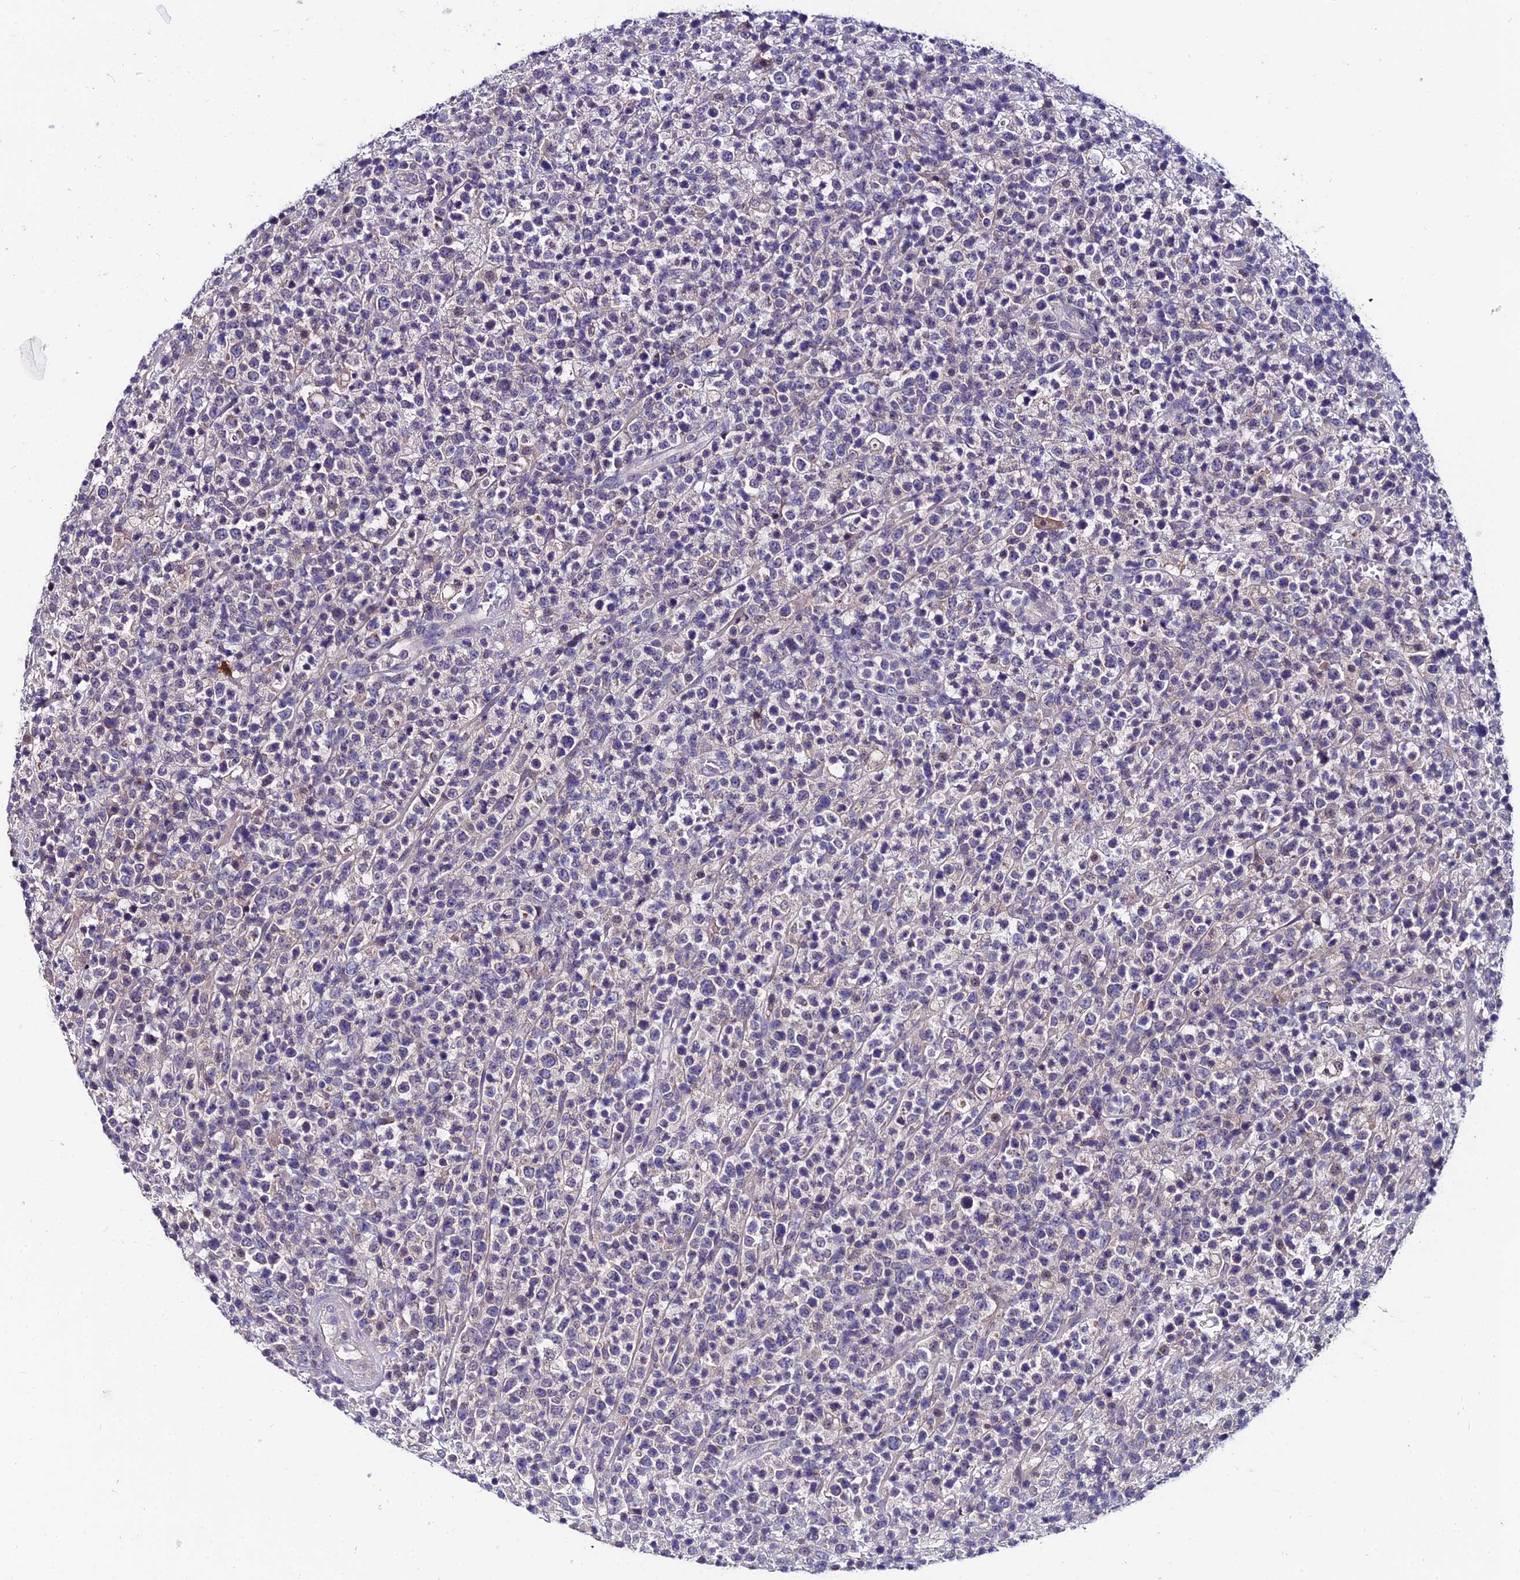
{"staining": {"intensity": "negative", "quantity": "none", "location": "none"}, "tissue": "lymphoma", "cell_type": "Tumor cells", "image_type": "cancer", "snomed": [{"axis": "morphology", "description": "Malignant lymphoma, non-Hodgkin's type, High grade"}, {"axis": "topography", "description": "Colon"}], "caption": "High magnification brightfield microscopy of high-grade malignant lymphoma, non-Hodgkin's type stained with DAB (3,3'-diaminobenzidine) (brown) and counterstained with hematoxylin (blue): tumor cells show no significant staining. The staining was performed using DAB (3,3'-diaminobenzidine) to visualize the protein expression in brown, while the nuclei were stained in blue with hematoxylin (Magnification: 20x).", "gene": "LGALS7", "patient": {"sex": "female", "age": 53}}